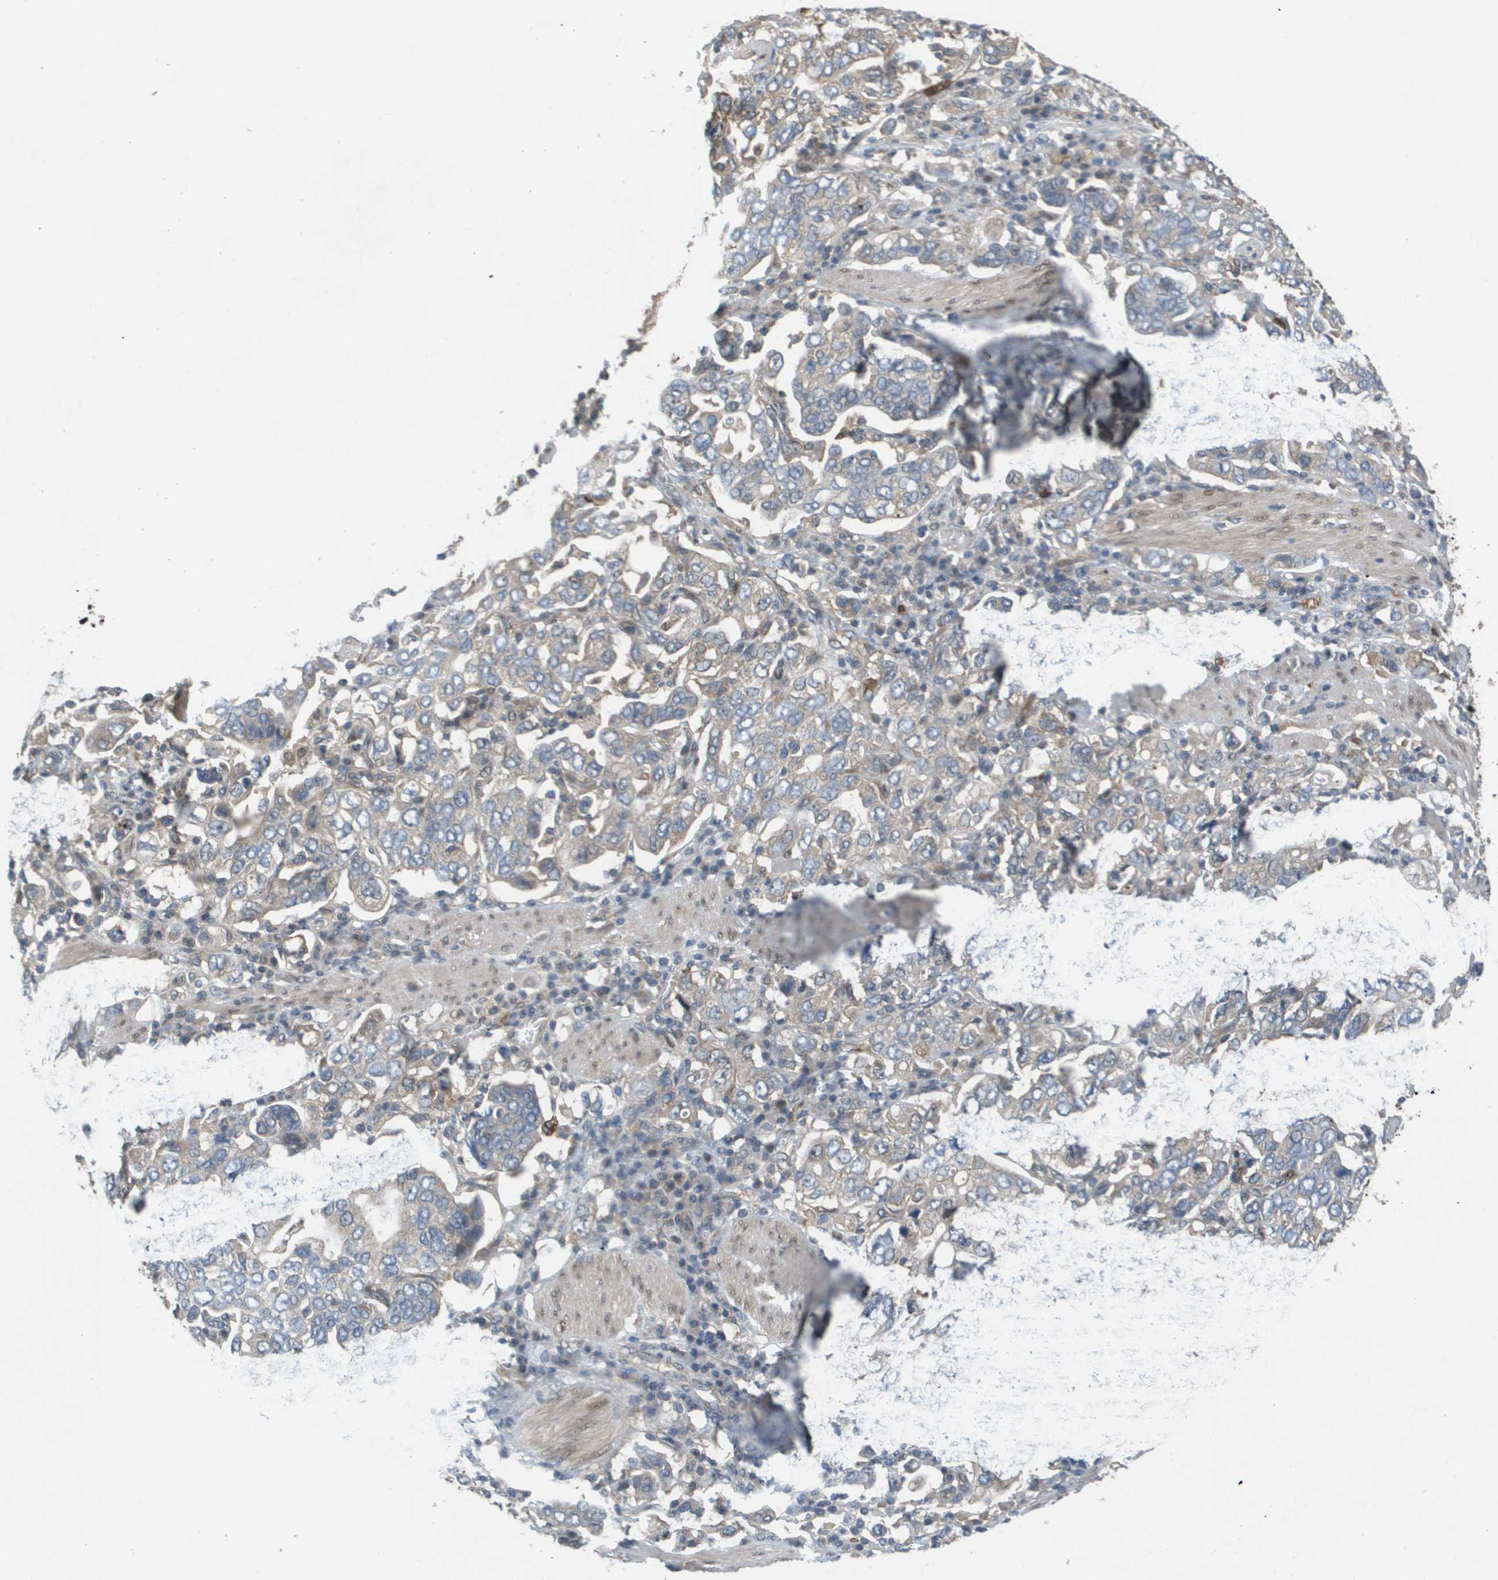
{"staining": {"intensity": "weak", "quantity": "25%-75%", "location": "cytoplasmic/membranous"}, "tissue": "stomach cancer", "cell_type": "Tumor cells", "image_type": "cancer", "snomed": [{"axis": "morphology", "description": "Adenocarcinoma, NOS"}, {"axis": "topography", "description": "Stomach, upper"}], "caption": "Immunohistochemical staining of stomach adenocarcinoma exhibits low levels of weak cytoplasmic/membranous protein staining in about 25%-75% of tumor cells.", "gene": "PALD1", "patient": {"sex": "male", "age": 62}}